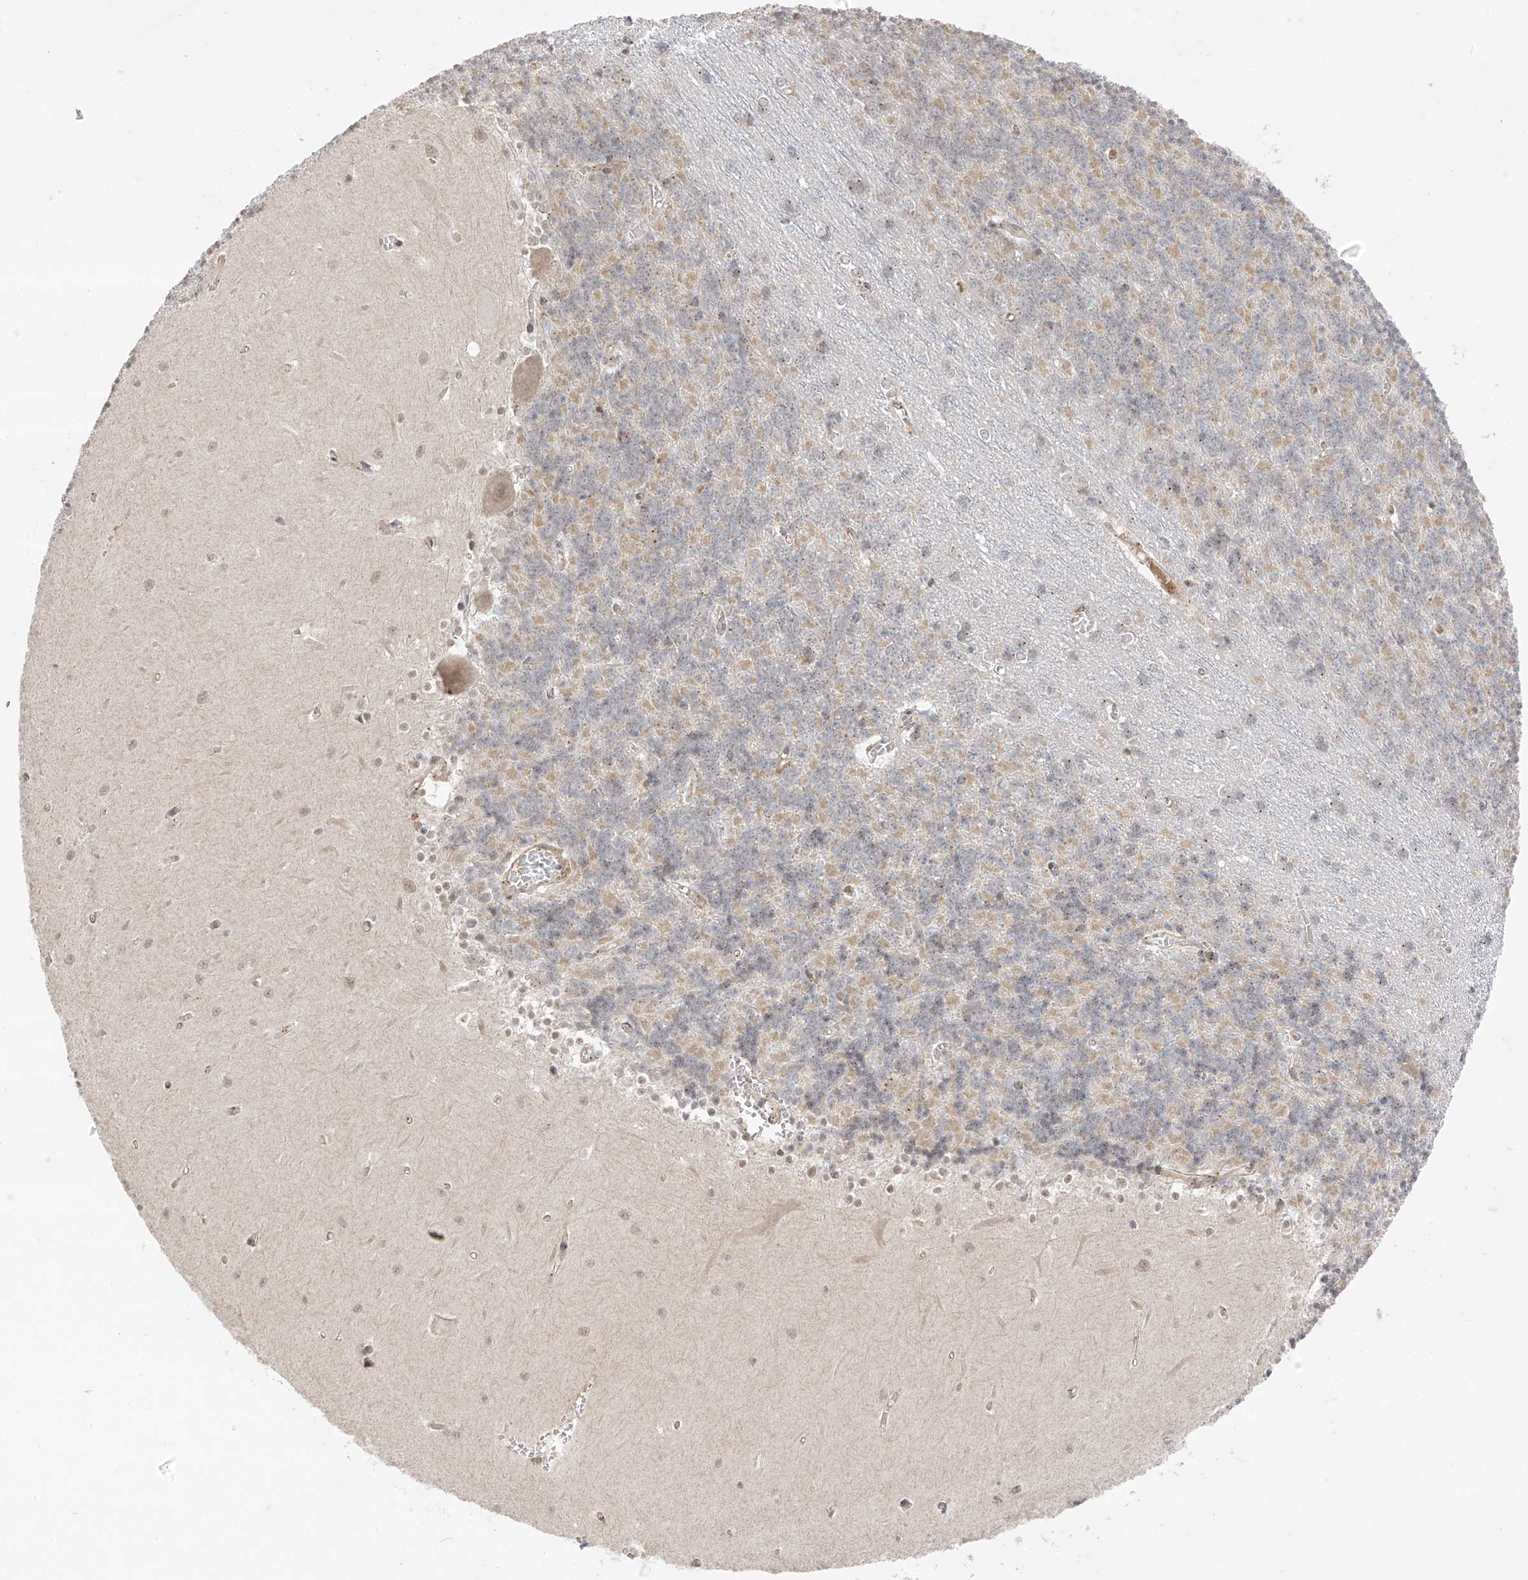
{"staining": {"intensity": "weak", "quantity": "25%-75%", "location": "nuclear"}, "tissue": "cerebellum", "cell_type": "Cells in granular layer", "image_type": "normal", "snomed": [{"axis": "morphology", "description": "Normal tissue, NOS"}, {"axis": "topography", "description": "Cerebellum"}], "caption": "Cells in granular layer demonstrate low levels of weak nuclear staining in approximately 25%-75% of cells in unremarkable human cerebellum. (DAB (3,3'-diaminobenzidine) IHC with brightfield microscopy, high magnification).", "gene": "N4BP3", "patient": {"sex": "male", "age": 37}}